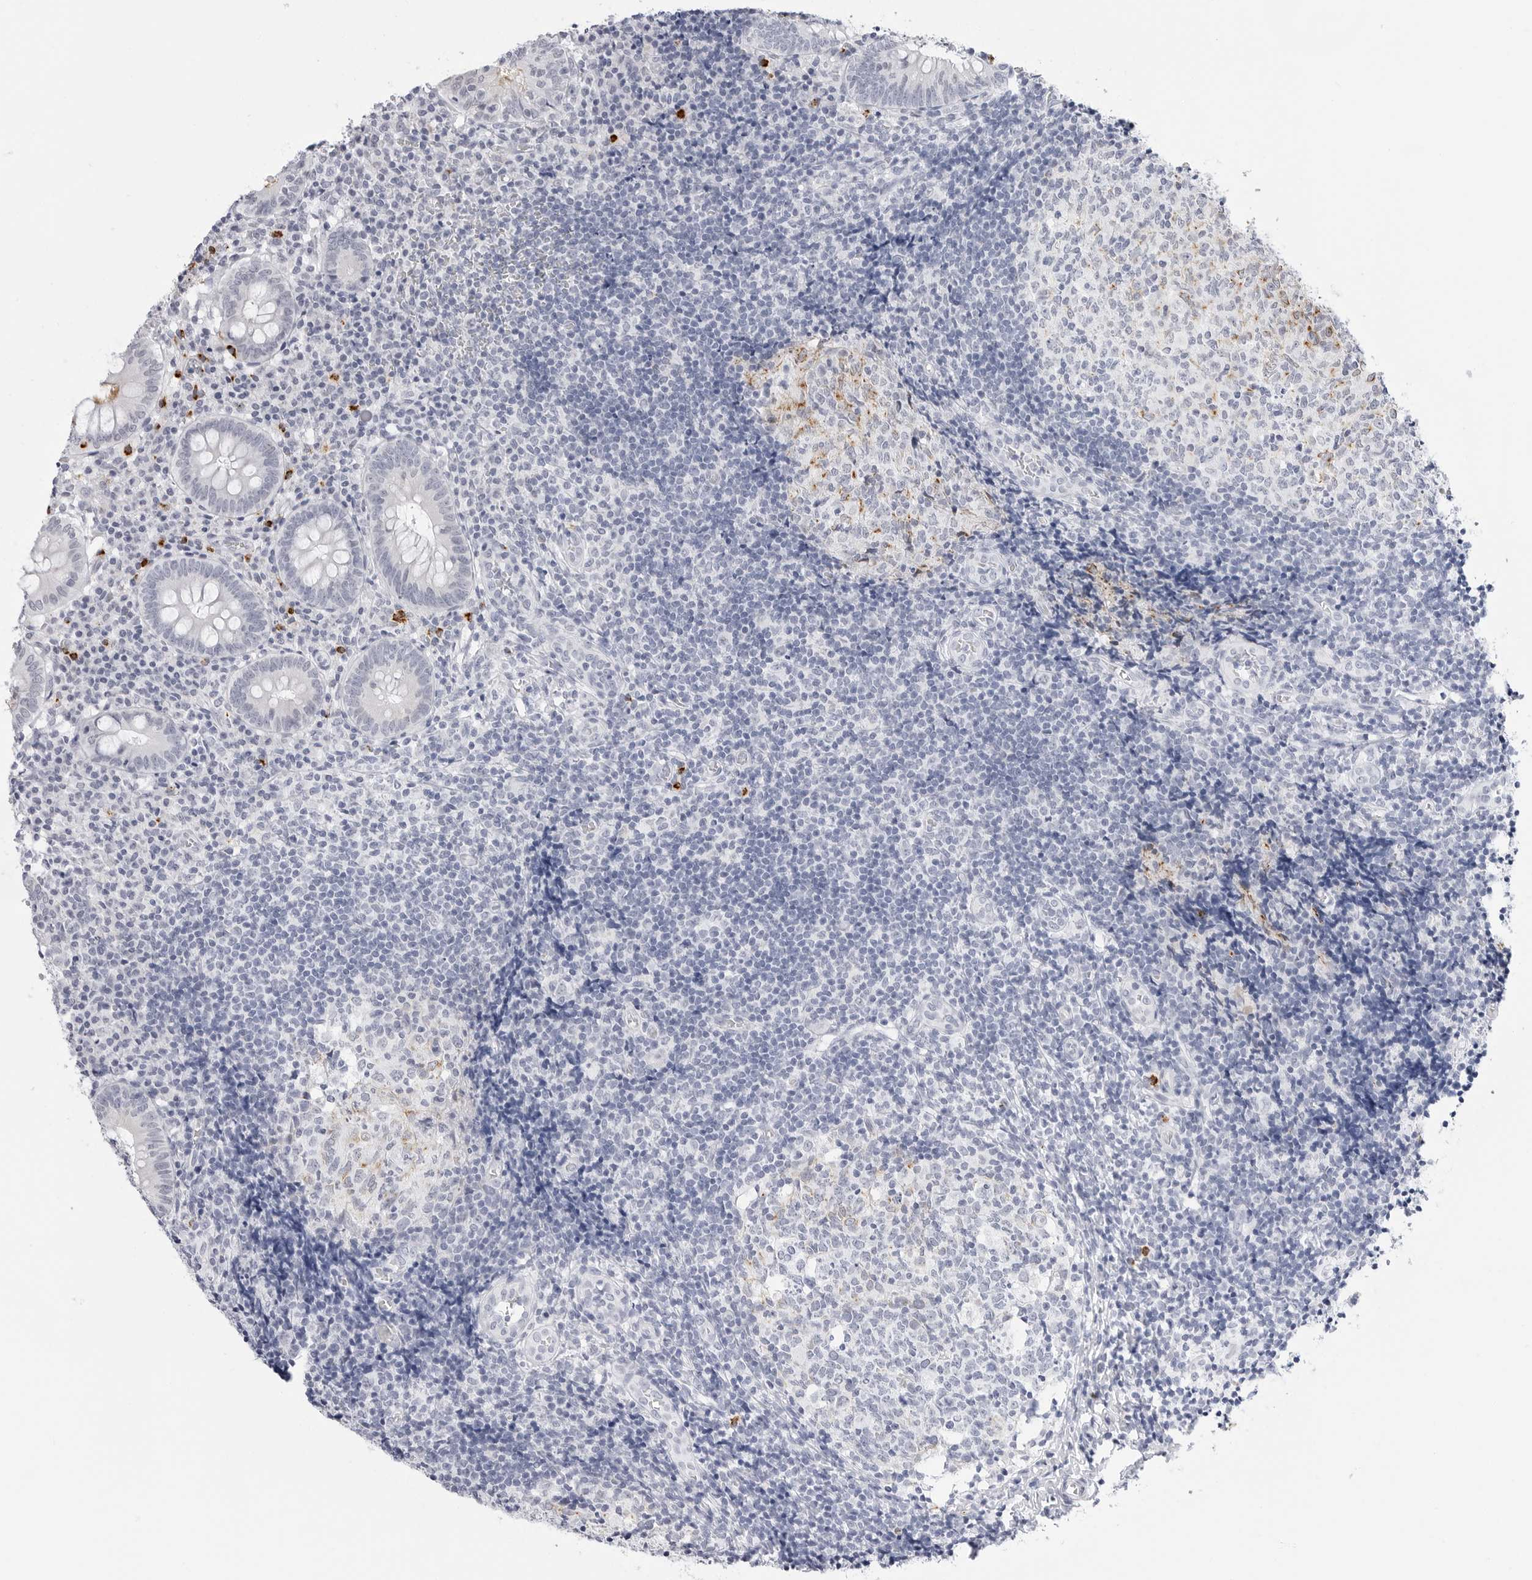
{"staining": {"intensity": "negative", "quantity": "none", "location": "none"}, "tissue": "appendix", "cell_type": "Glandular cells", "image_type": "normal", "snomed": [{"axis": "morphology", "description": "Normal tissue, NOS"}, {"axis": "topography", "description": "Appendix"}], "caption": "Immunohistochemistry of unremarkable appendix reveals no positivity in glandular cells. (DAB immunohistochemistry (IHC) visualized using brightfield microscopy, high magnification).", "gene": "HSPB7", "patient": {"sex": "male", "age": 8}}